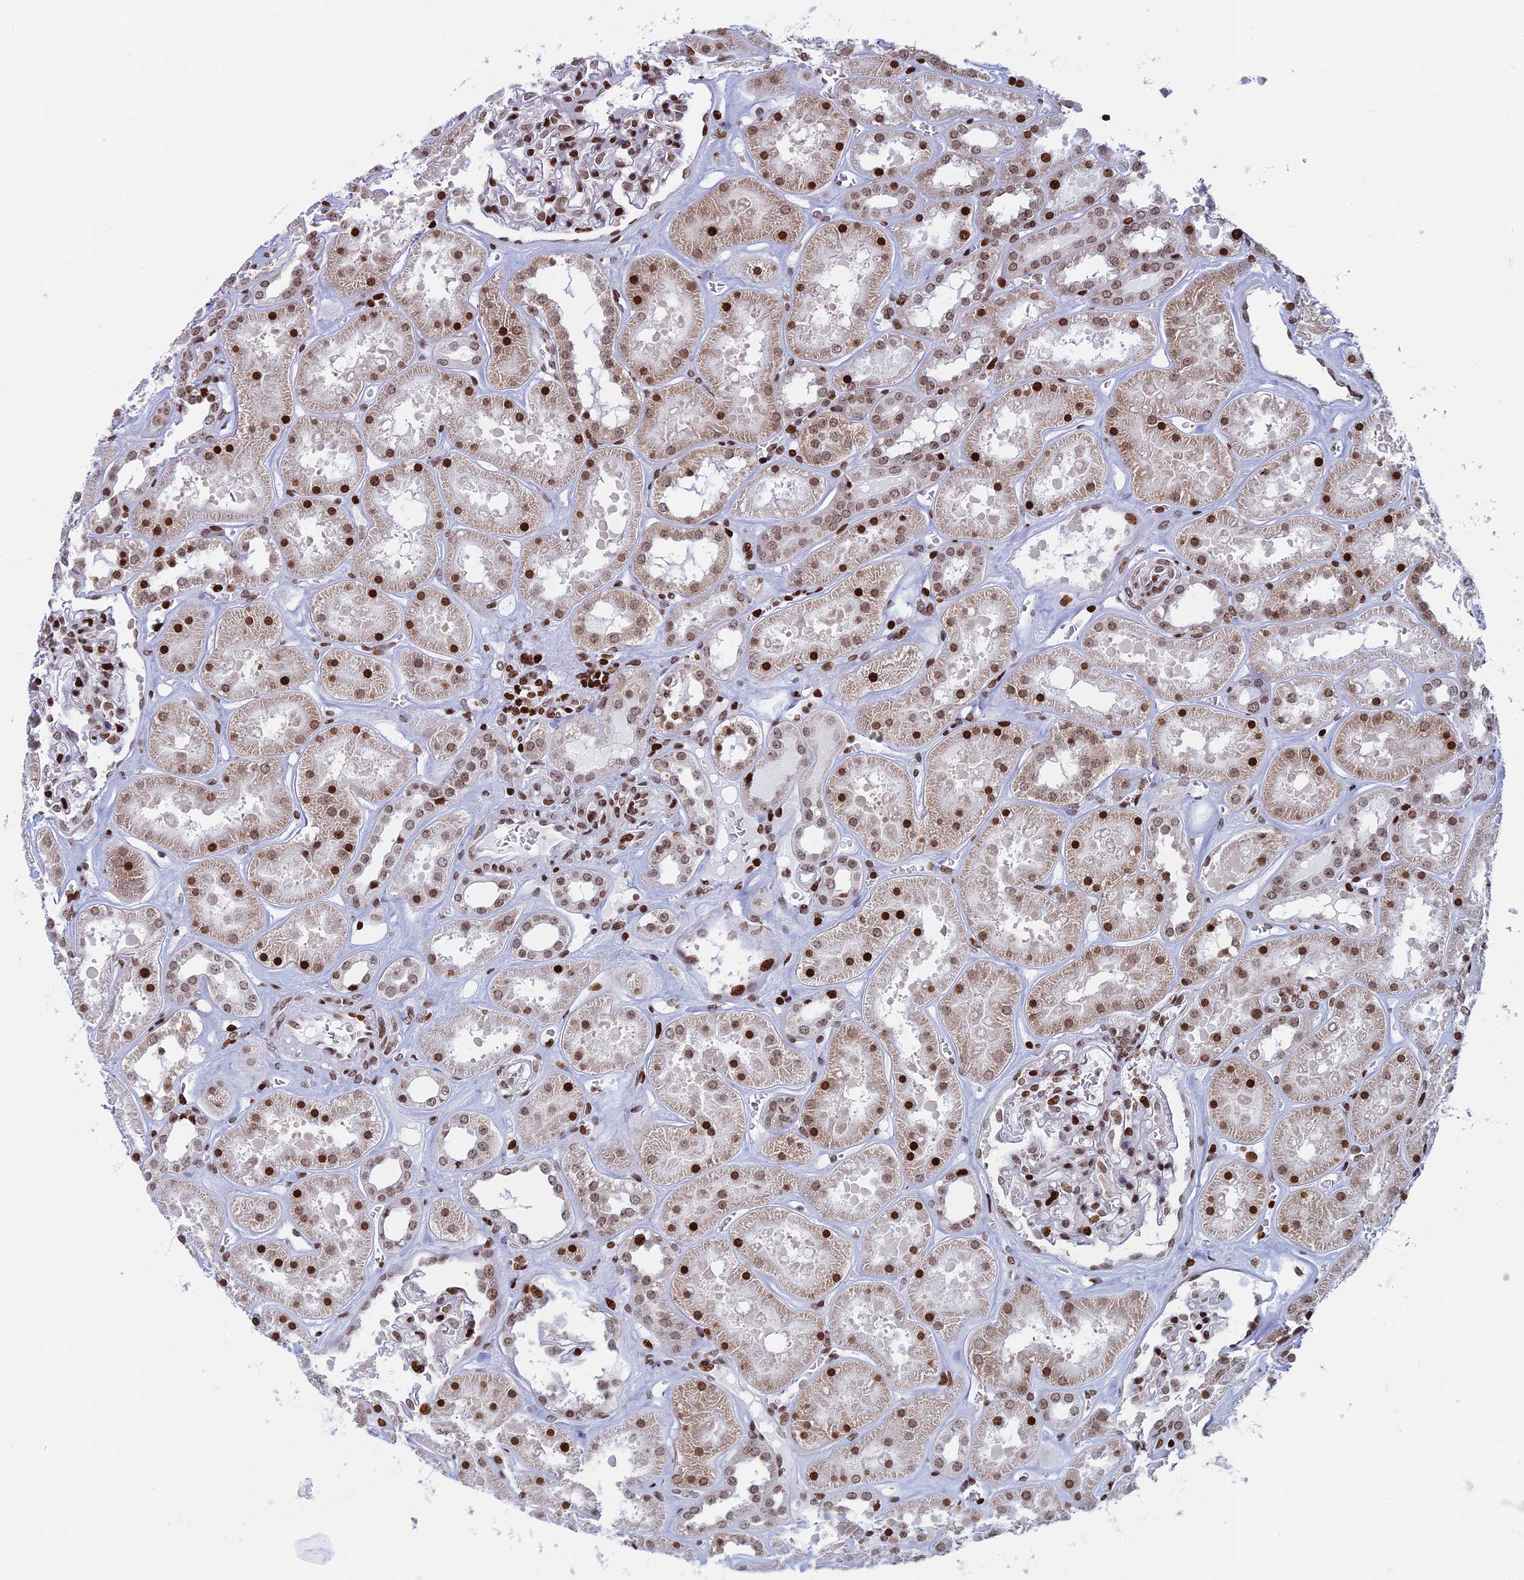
{"staining": {"intensity": "moderate", "quantity": ">75%", "location": "nuclear"}, "tissue": "kidney", "cell_type": "Cells in glomeruli", "image_type": "normal", "snomed": [{"axis": "morphology", "description": "Normal tissue, NOS"}, {"axis": "topography", "description": "Kidney"}], "caption": "An IHC photomicrograph of benign tissue is shown. Protein staining in brown shows moderate nuclear positivity in kidney within cells in glomeruli. The staining is performed using DAB (3,3'-diaminobenzidine) brown chromogen to label protein expression. The nuclei are counter-stained blue using hematoxylin.", "gene": "RPAP1", "patient": {"sex": "female", "age": 41}}